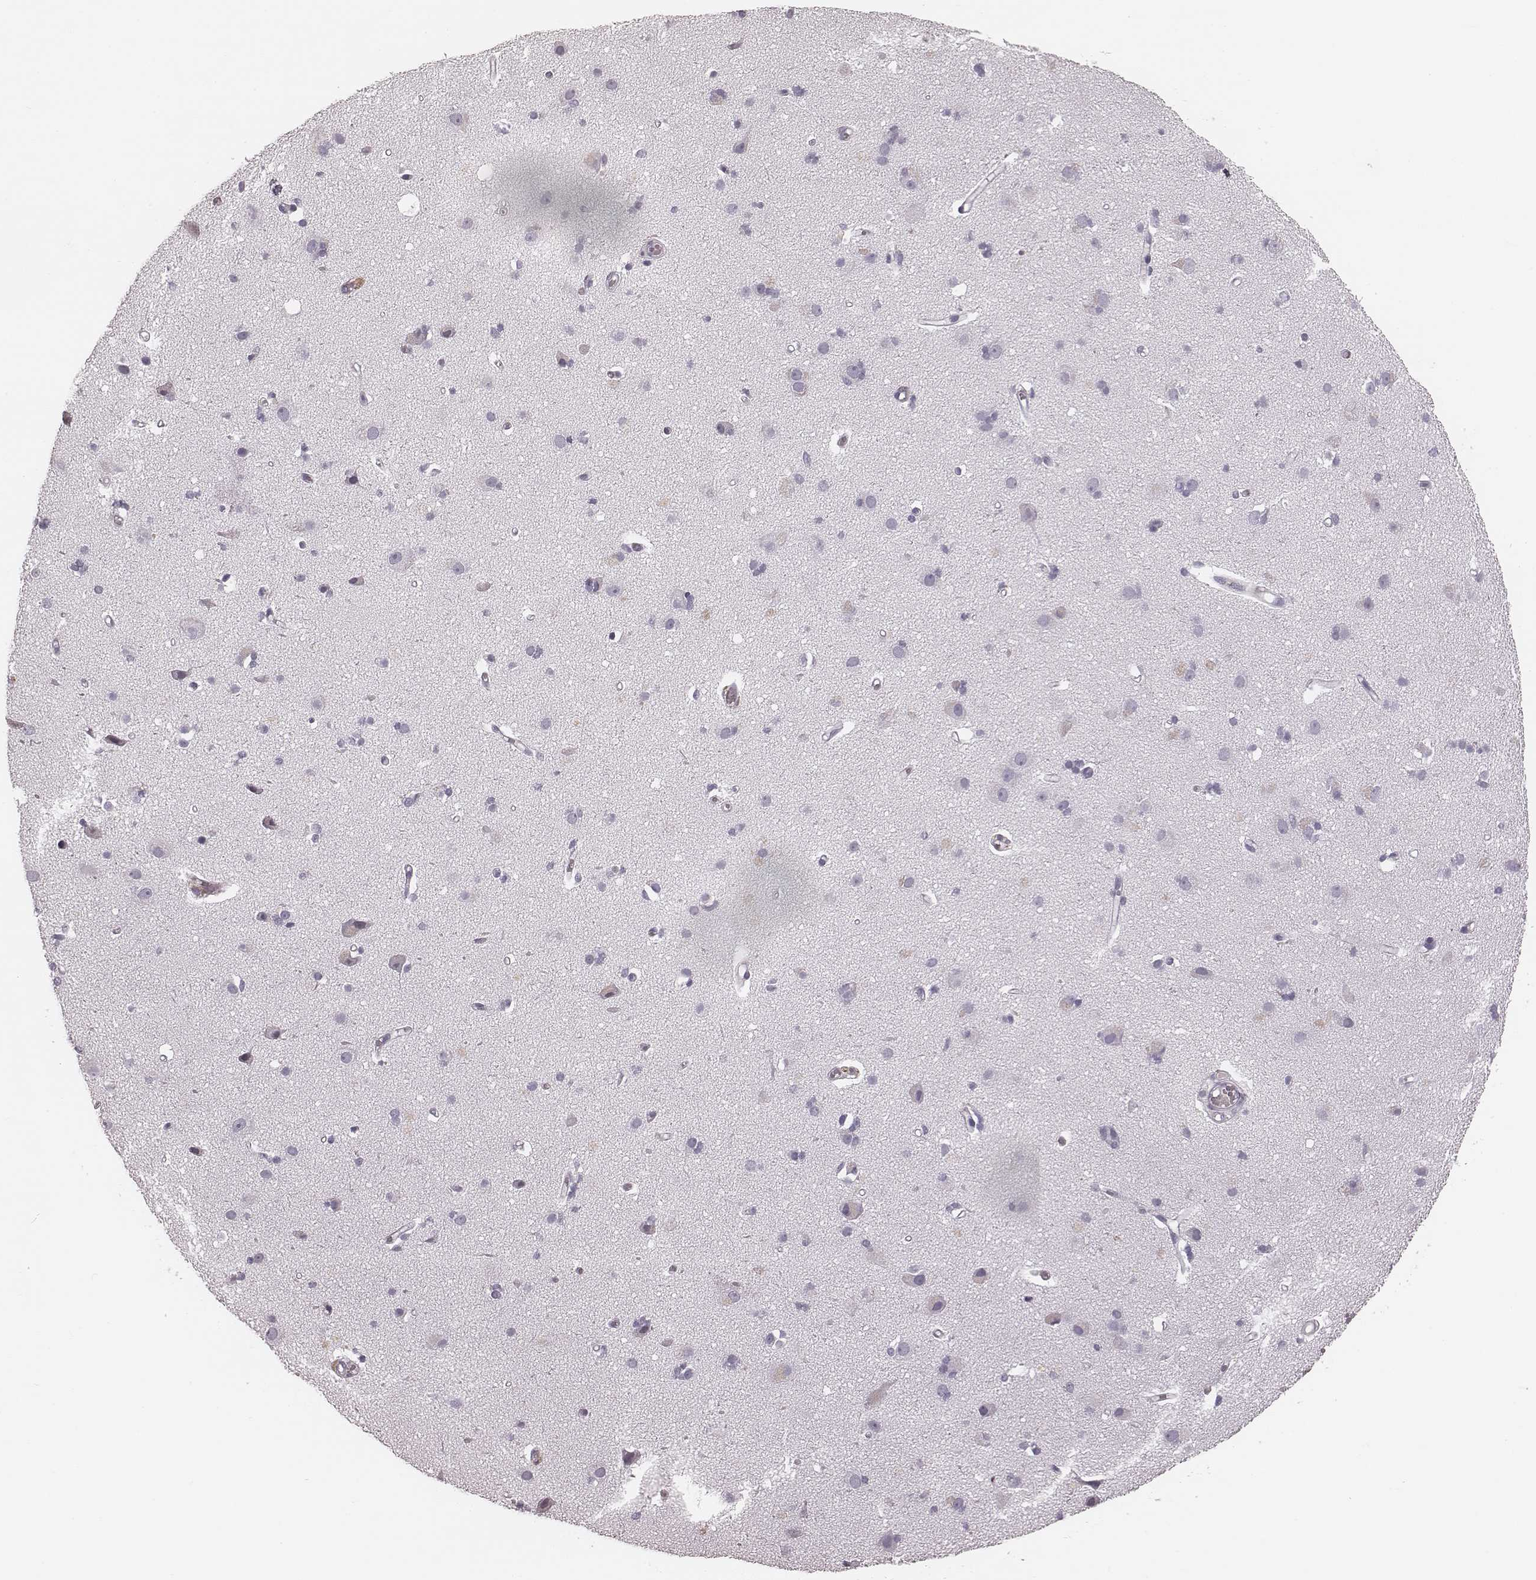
{"staining": {"intensity": "negative", "quantity": "none", "location": "none"}, "tissue": "cerebral cortex", "cell_type": "Endothelial cells", "image_type": "normal", "snomed": [{"axis": "morphology", "description": "Normal tissue, NOS"}, {"axis": "morphology", "description": "Glioma, malignant, High grade"}, {"axis": "topography", "description": "Cerebral cortex"}], "caption": "The image demonstrates no significant positivity in endothelial cells of cerebral cortex. (DAB (3,3'-diaminobenzidine) IHC visualized using brightfield microscopy, high magnification).", "gene": "S100Z", "patient": {"sex": "male", "age": 71}}